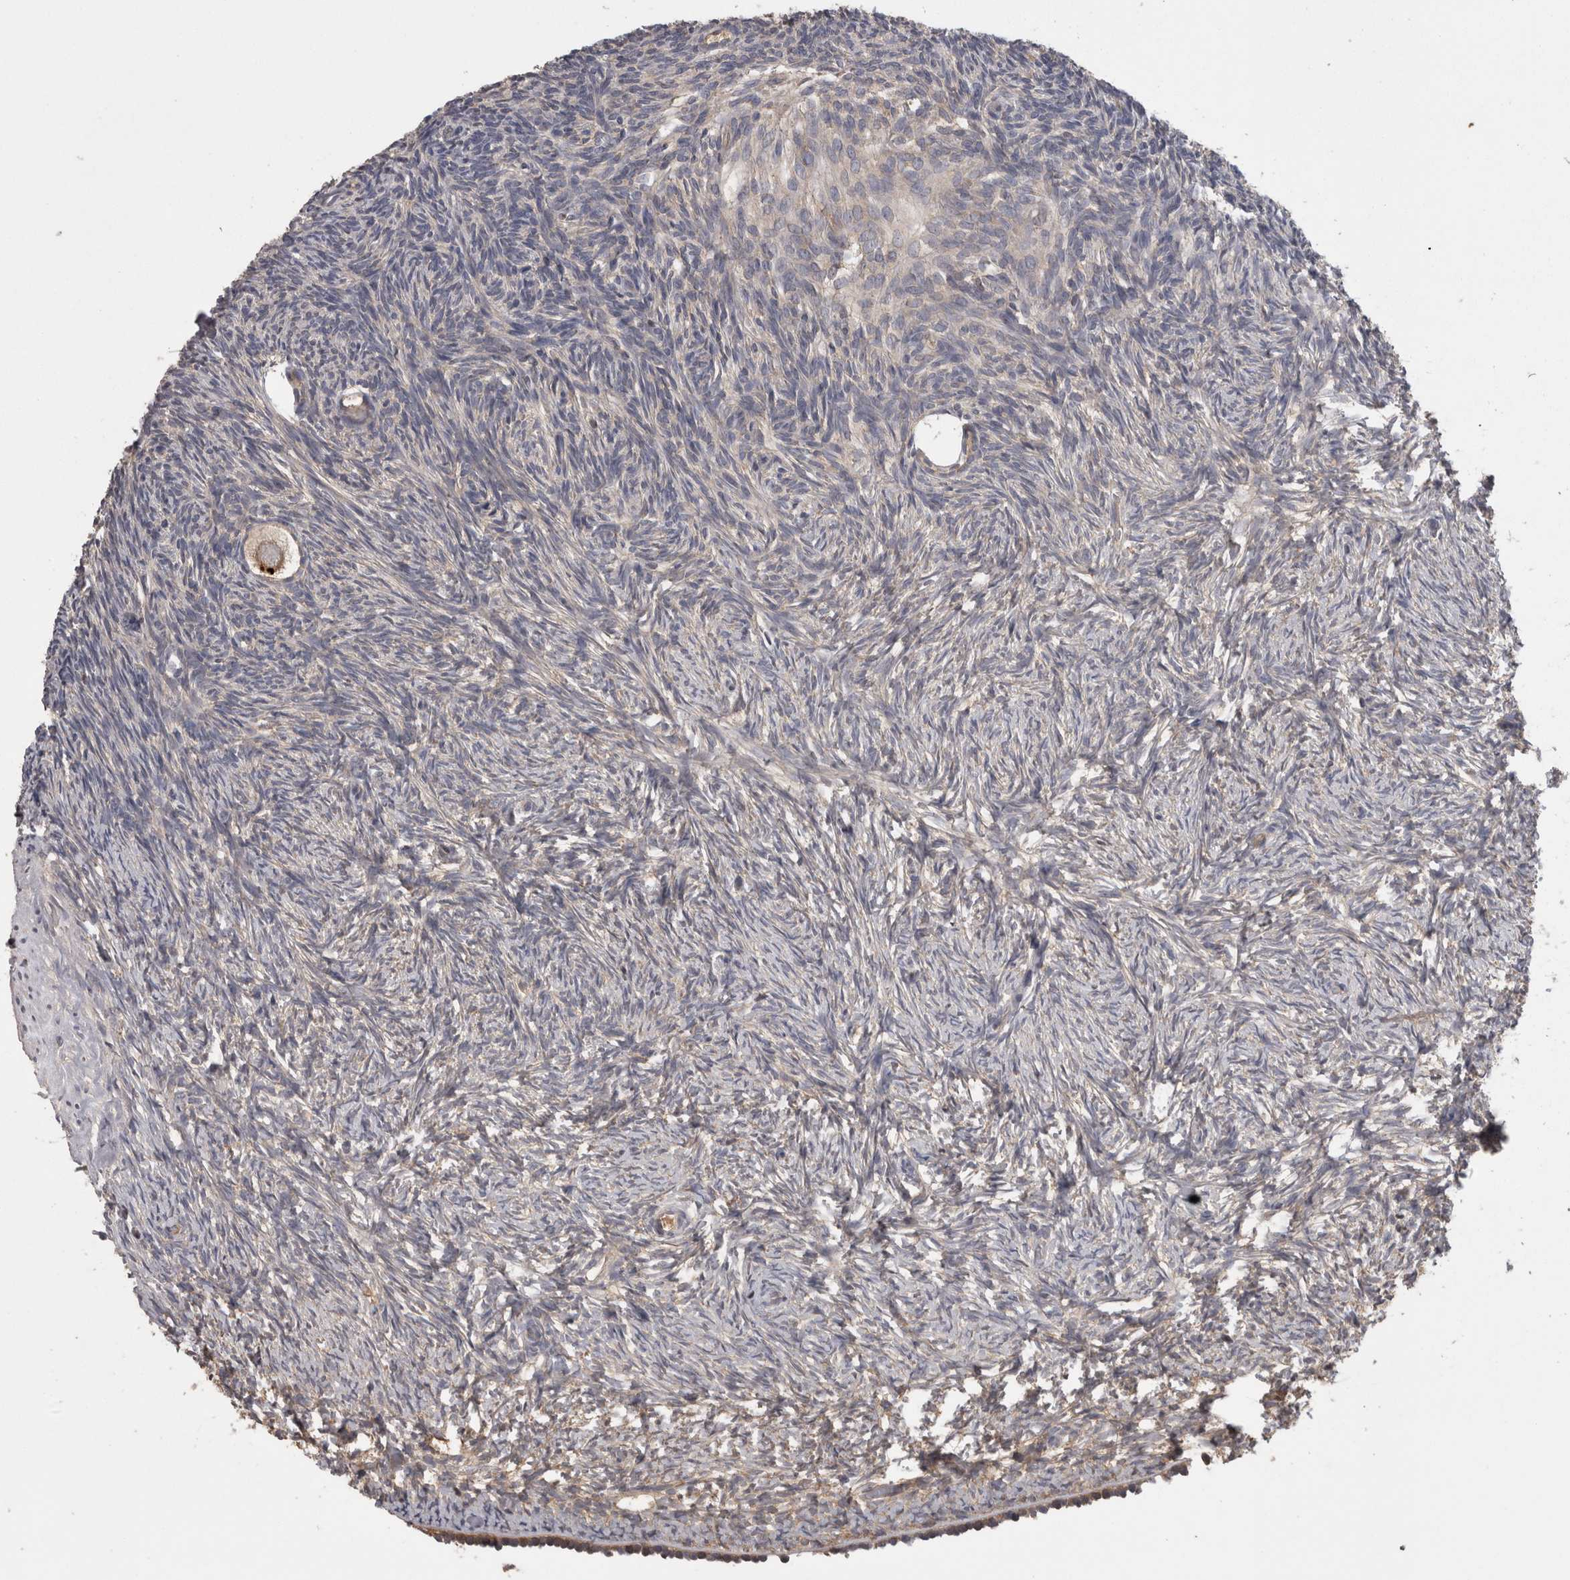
{"staining": {"intensity": "strong", "quantity": ">75%", "location": "cytoplasmic/membranous"}, "tissue": "ovary", "cell_type": "Follicle cells", "image_type": "normal", "snomed": [{"axis": "morphology", "description": "Normal tissue, NOS"}, {"axis": "topography", "description": "Ovary"}], "caption": "This micrograph displays IHC staining of normal human ovary, with high strong cytoplasmic/membranous expression in about >75% of follicle cells.", "gene": "PCM1", "patient": {"sex": "female", "age": 34}}